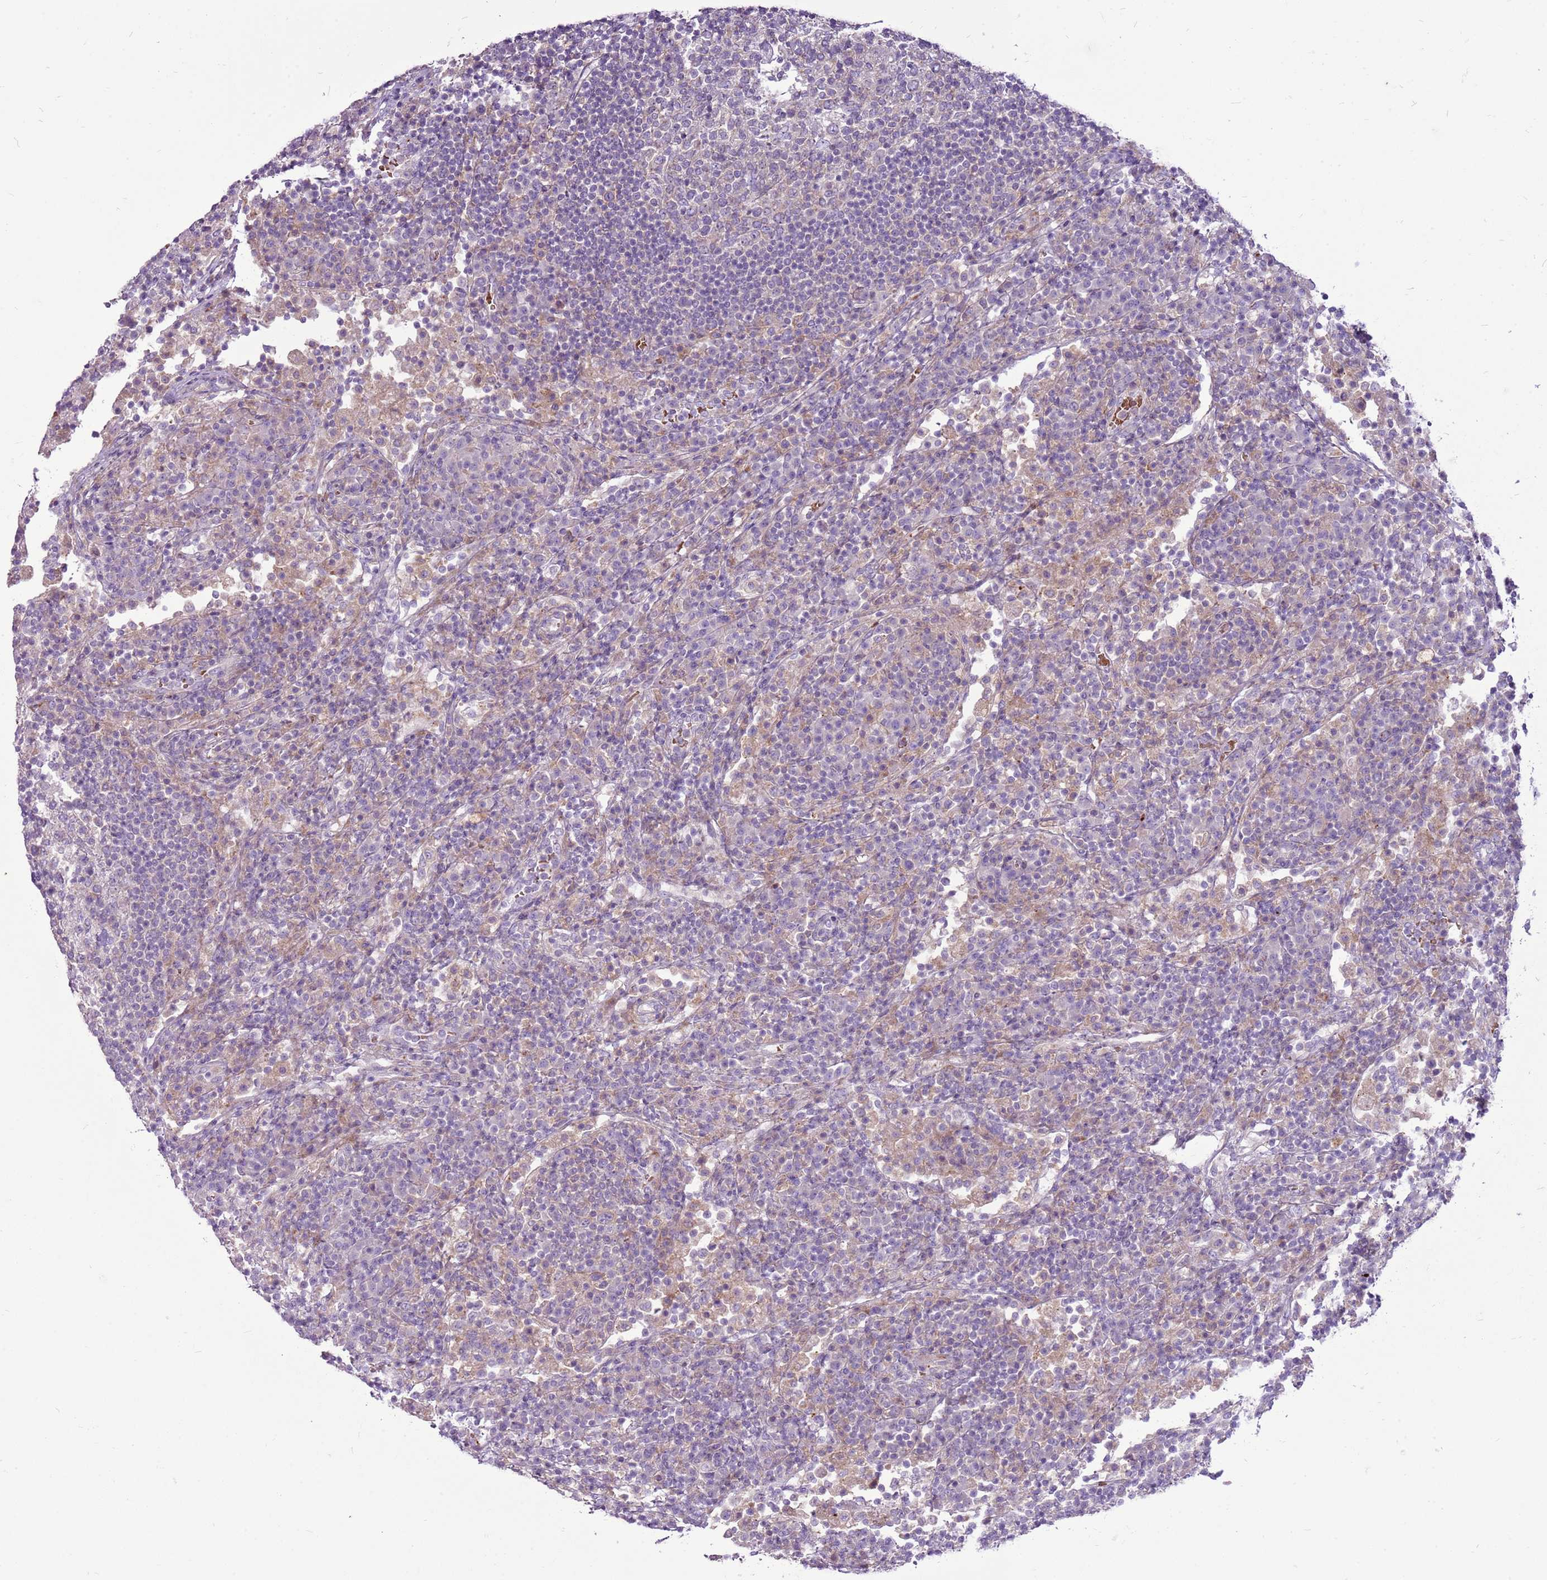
{"staining": {"intensity": "negative", "quantity": "none", "location": "none"}, "tissue": "lymph node", "cell_type": "Germinal center cells", "image_type": "normal", "snomed": [{"axis": "morphology", "description": "Normal tissue, NOS"}, {"axis": "topography", "description": "Lymph node"}], "caption": "Immunohistochemical staining of unremarkable lymph node displays no significant expression in germinal center cells.", "gene": "CHAC2", "patient": {"sex": "female", "age": 53}}